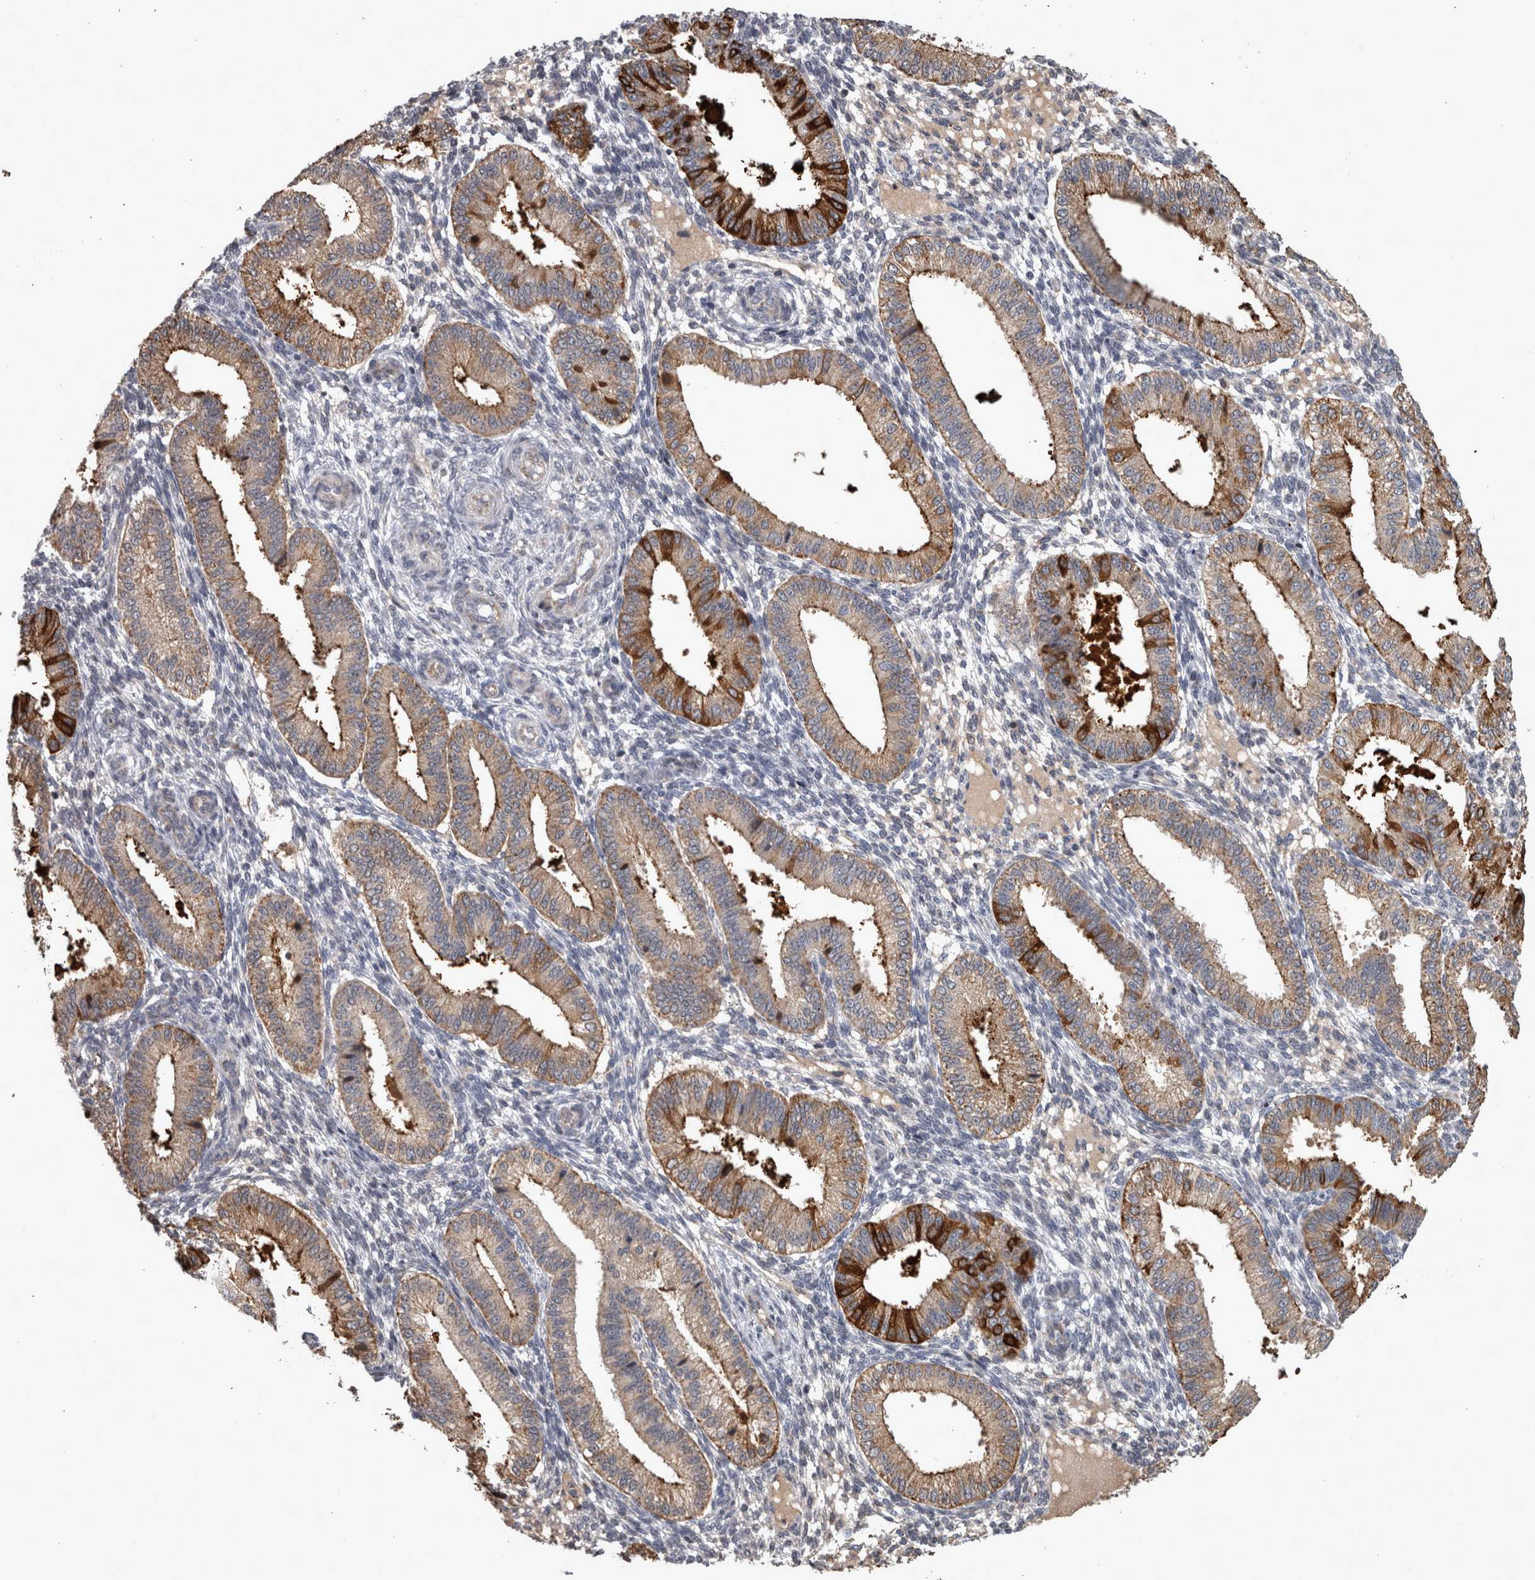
{"staining": {"intensity": "negative", "quantity": "none", "location": "none"}, "tissue": "endometrium", "cell_type": "Cells in endometrial stroma", "image_type": "normal", "snomed": [{"axis": "morphology", "description": "Normal tissue, NOS"}, {"axis": "topography", "description": "Endometrium"}], "caption": "The histopathology image displays no significant expression in cells in endometrial stroma of endometrium. The staining is performed using DAB brown chromogen with nuclei counter-stained in using hematoxylin.", "gene": "DBT", "patient": {"sex": "female", "age": 39}}